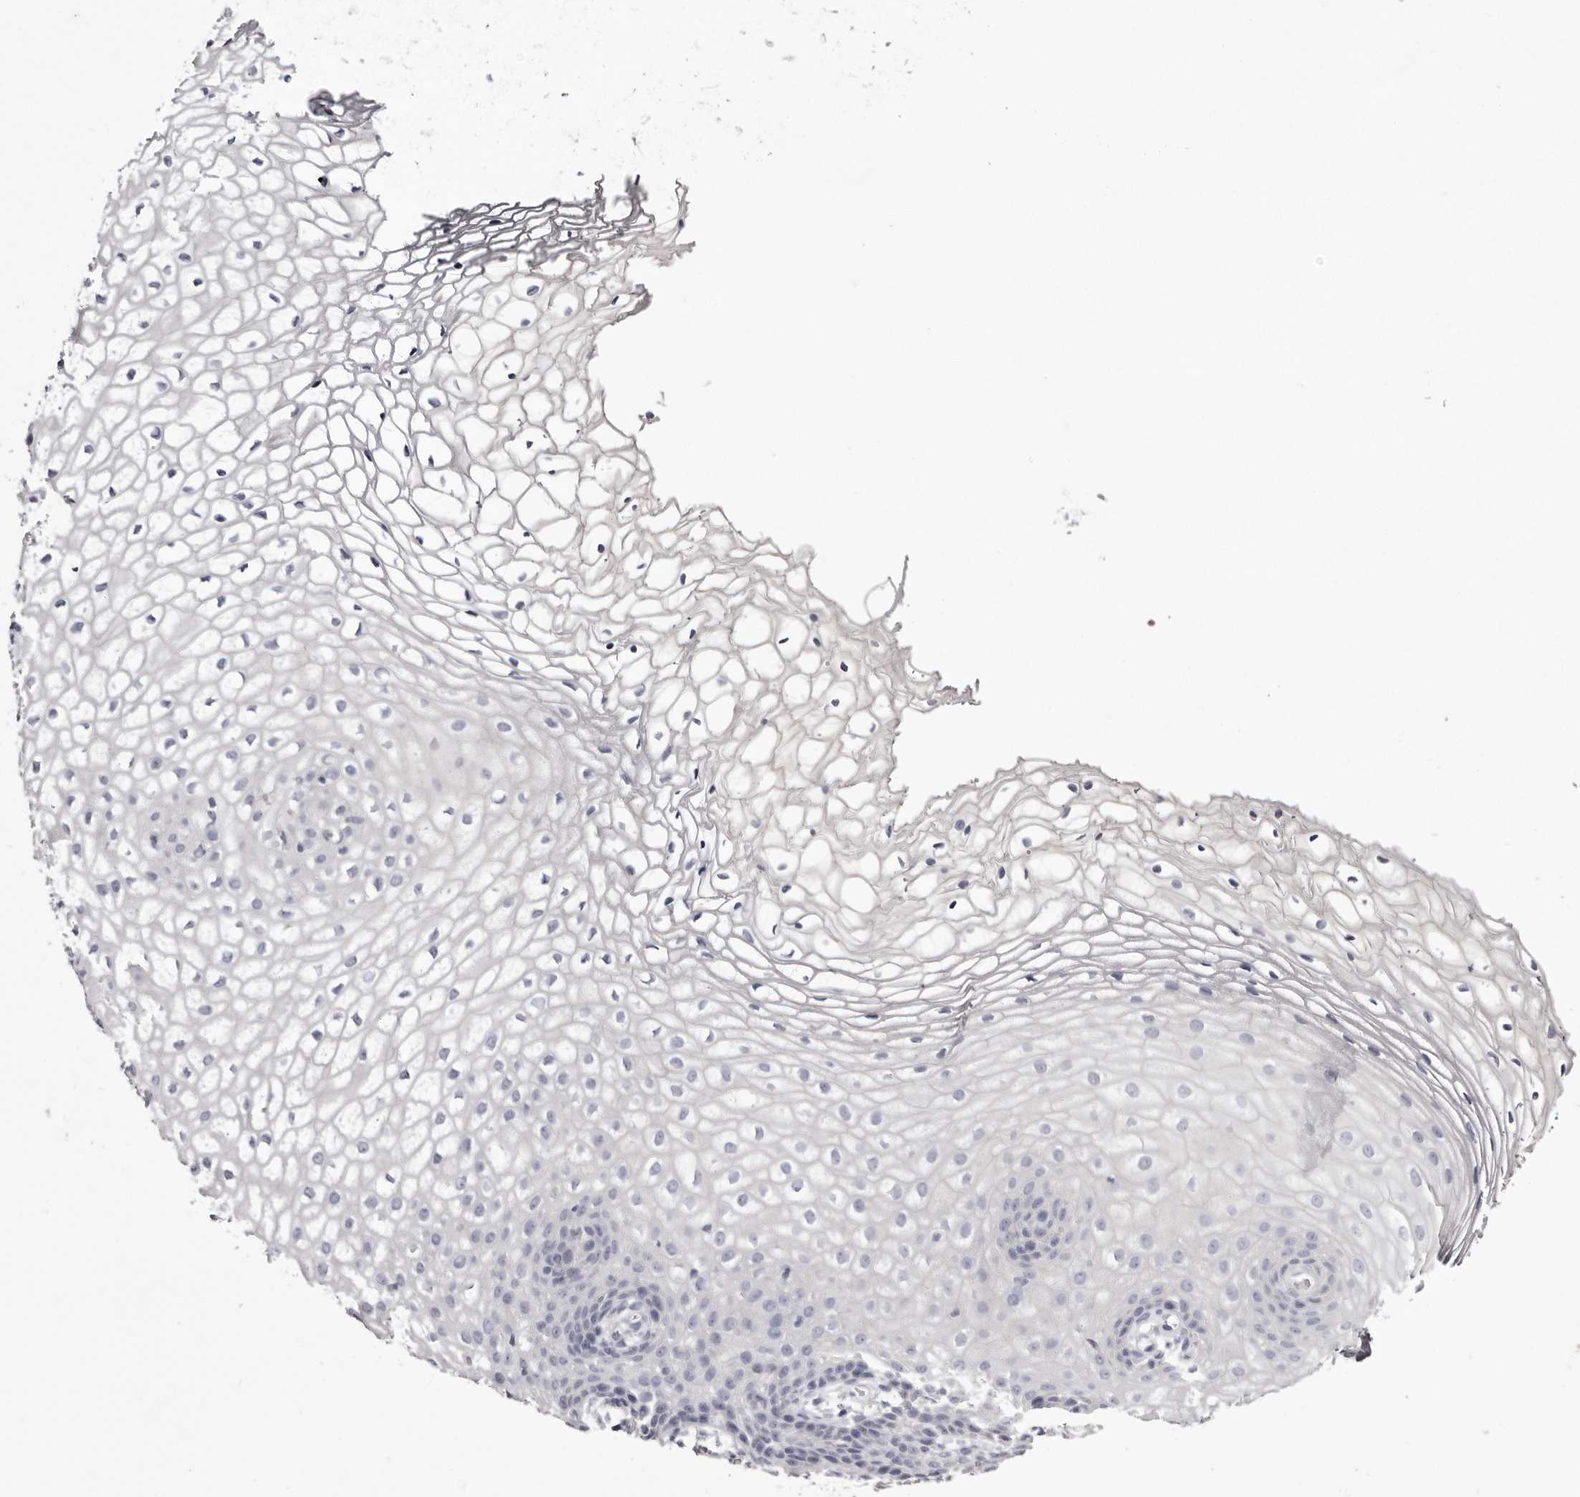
{"staining": {"intensity": "negative", "quantity": "none", "location": "none"}, "tissue": "vagina", "cell_type": "Squamous epithelial cells", "image_type": "normal", "snomed": [{"axis": "morphology", "description": "Normal tissue, NOS"}, {"axis": "topography", "description": "Vagina"}], "caption": "This is an IHC photomicrograph of benign human vagina. There is no positivity in squamous epithelial cells.", "gene": "CA6", "patient": {"sex": "female", "age": 60}}